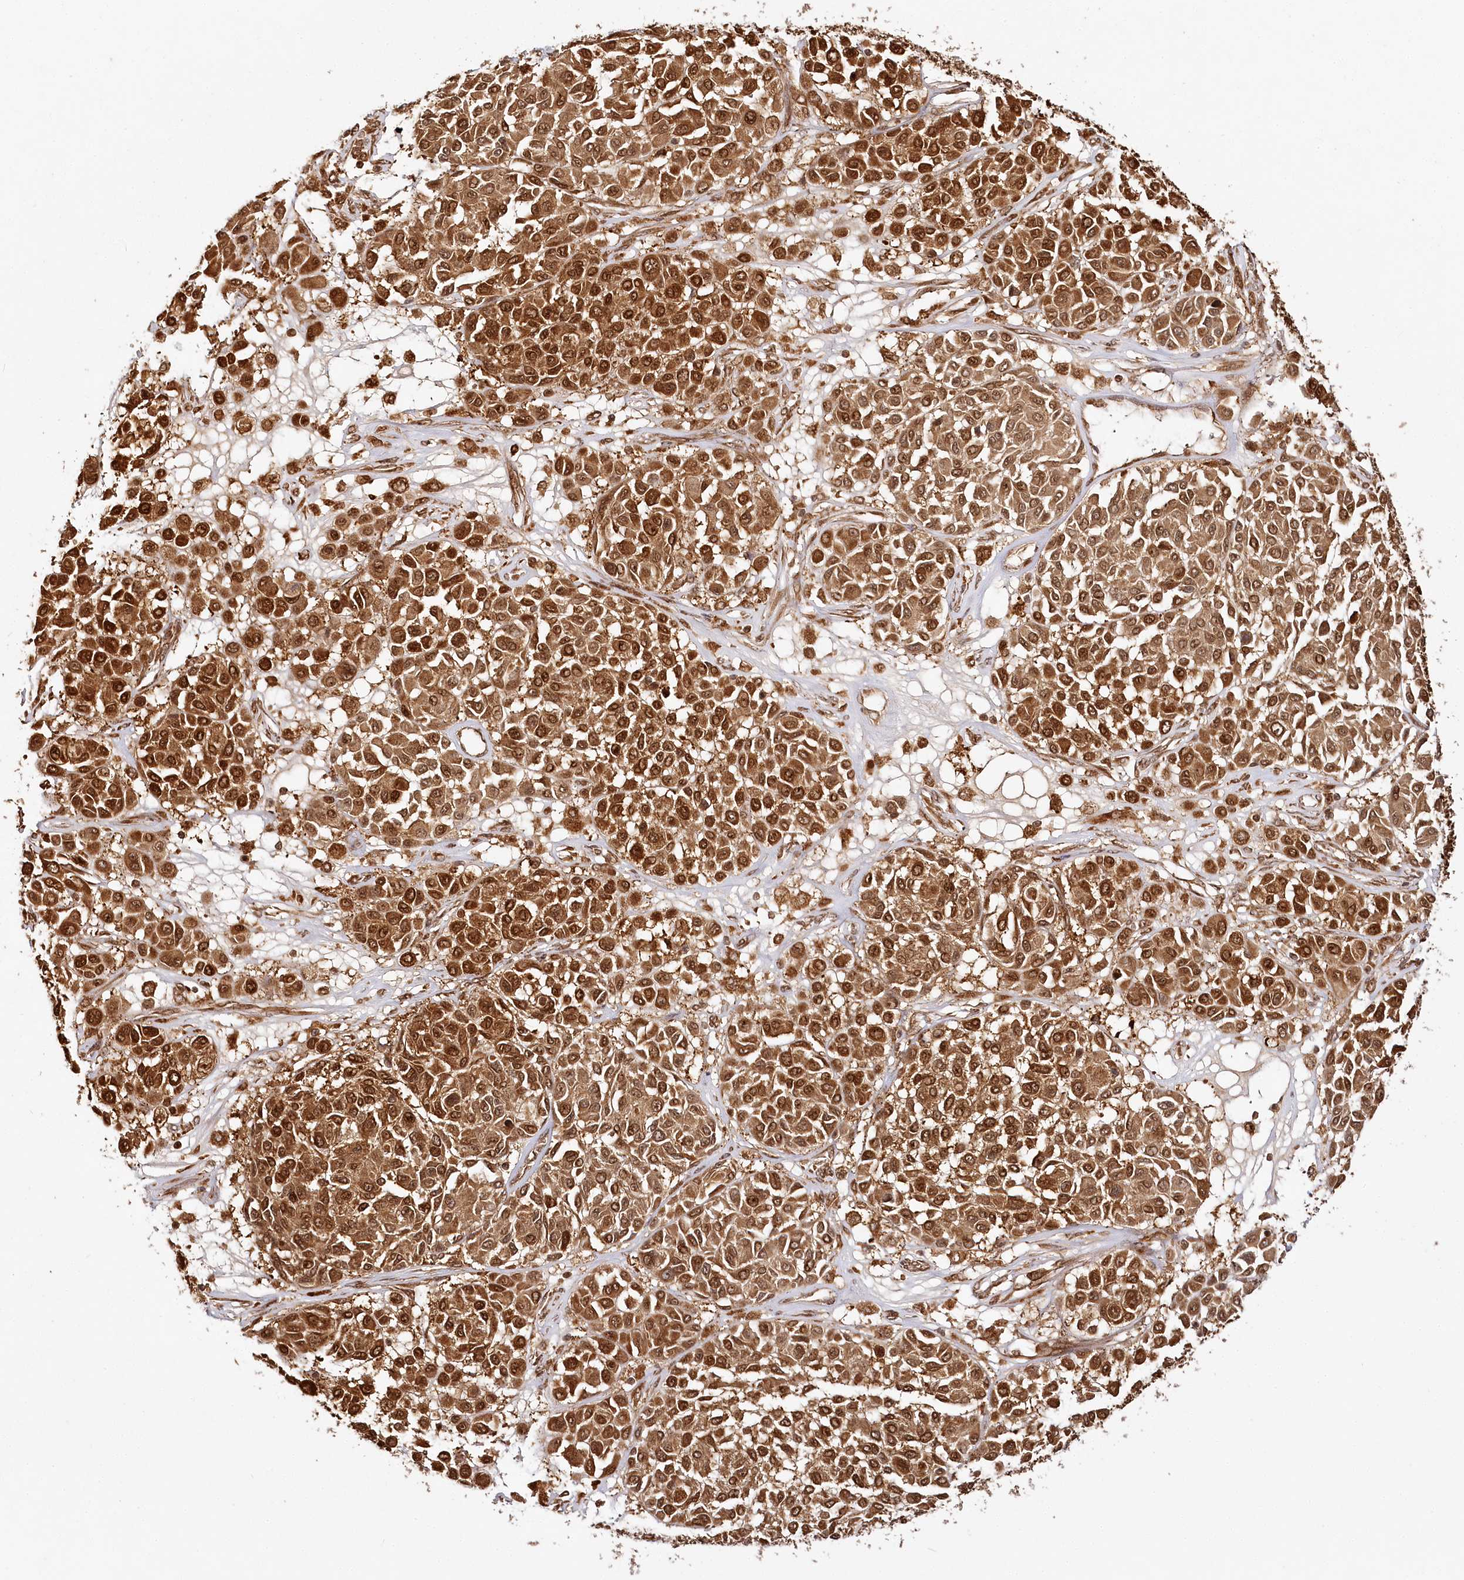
{"staining": {"intensity": "strong", "quantity": ">75%", "location": "cytoplasmic/membranous,nuclear"}, "tissue": "melanoma", "cell_type": "Tumor cells", "image_type": "cancer", "snomed": [{"axis": "morphology", "description": "Malignant melanoma, Metastatic site"}, {"axis": "topography", "description": "Soft tissue"}], "caption": "Strong cytoplasmic/membranous and nuclear staining for a protein is identified in approximately >75% of tumor cells of melanoma using immunohistochemistry.", "gene": "ULK2", "patient": {"sex": "male", "age": 41}}